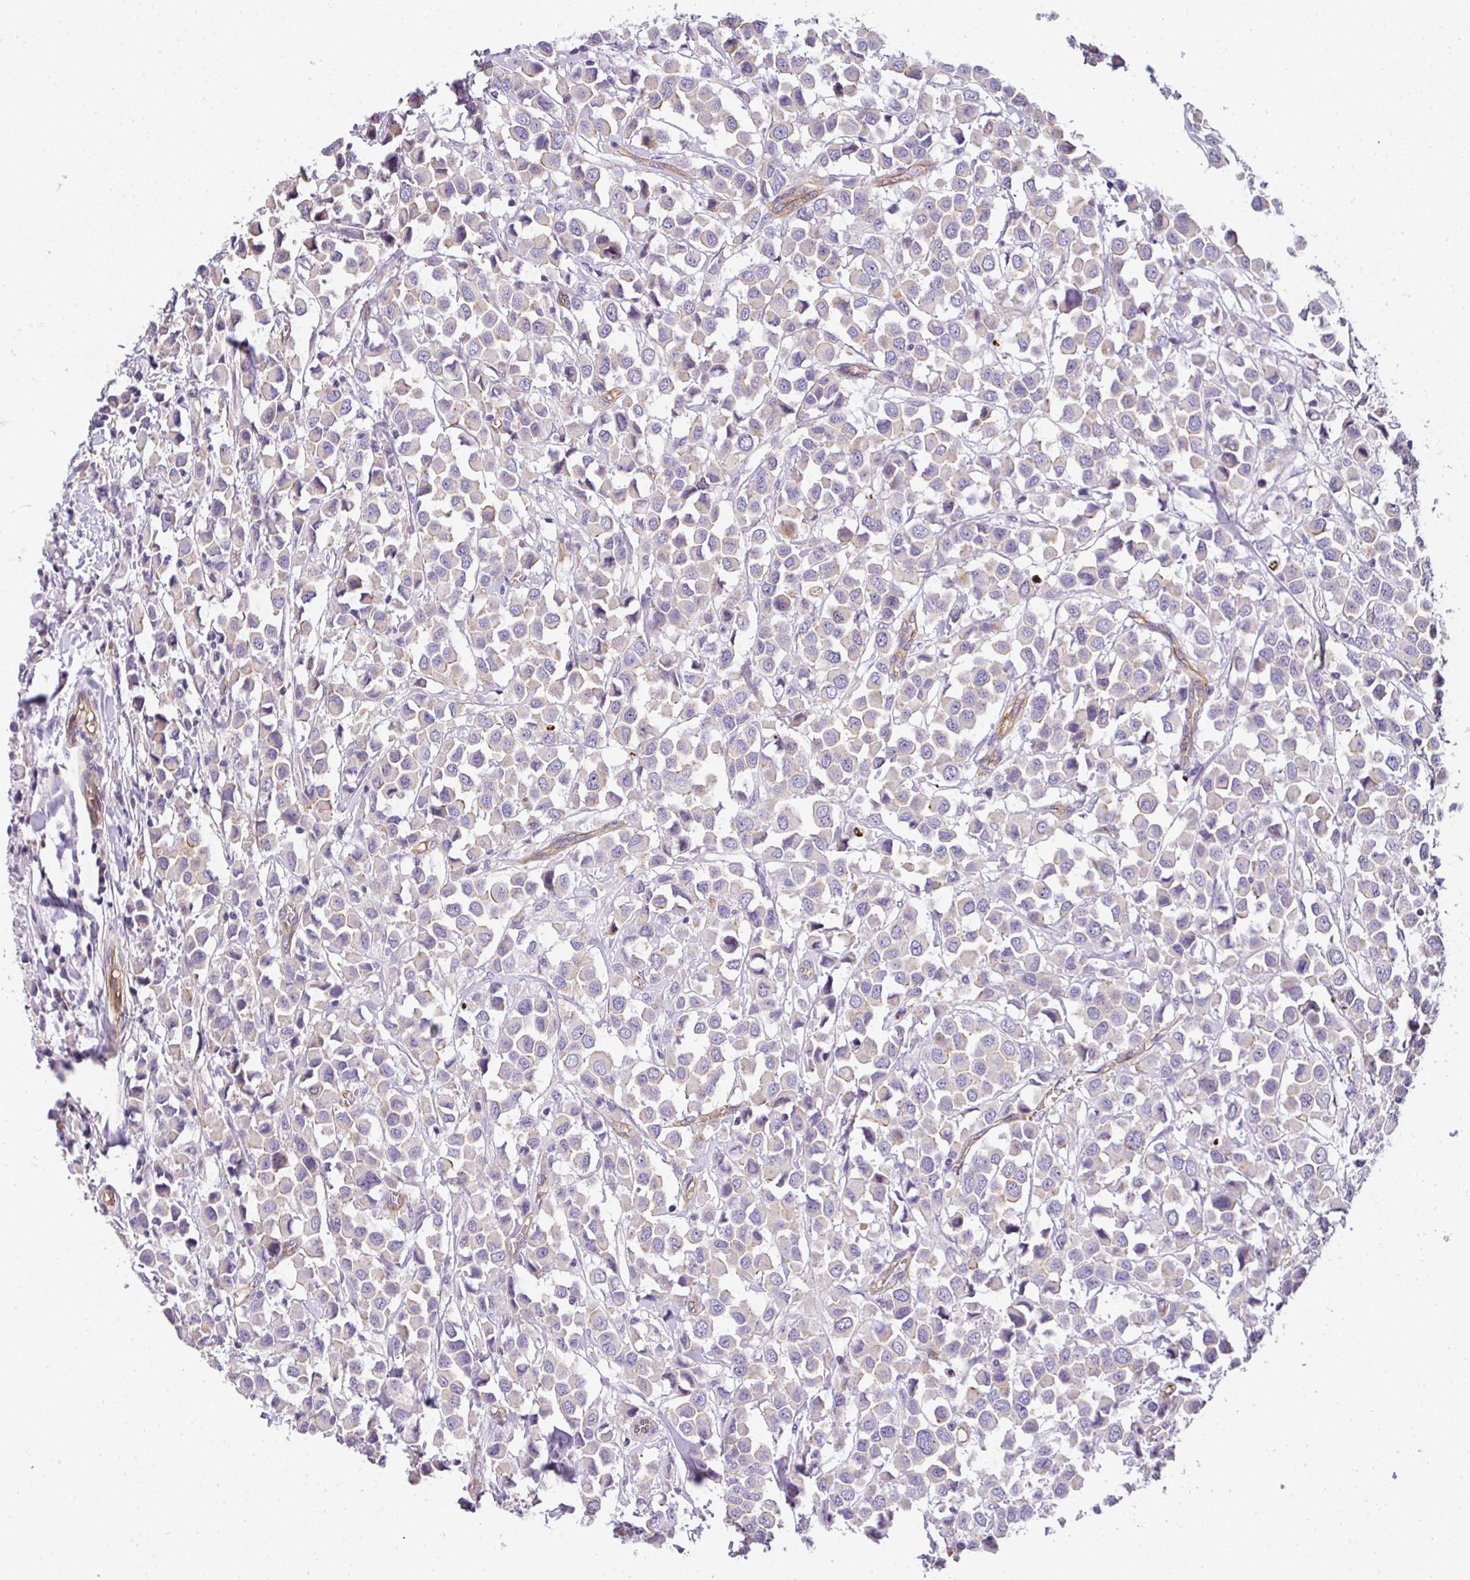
{"staining": {"intensity": "negative", "quantity": "none", "location": "none"}, "tissue": "breast cancer", "cell_type": "Tumor cells", "image_type": "cancer", "snomed": [{"axis": "morphology", "description": "Duct carcinoma"}, {"axis": "topography", "description": "Breast"}], "caption": "Tumor cells are negative for brown protein staining in breast intraductal carcinoma. (Stains: DAB immunohistochemistry with hematoxylin counter stain, Microscopy: brightfield microscopy at high magnification).", "gene": "OR11H4", "patient": {"sex": "female", "age": 61}}